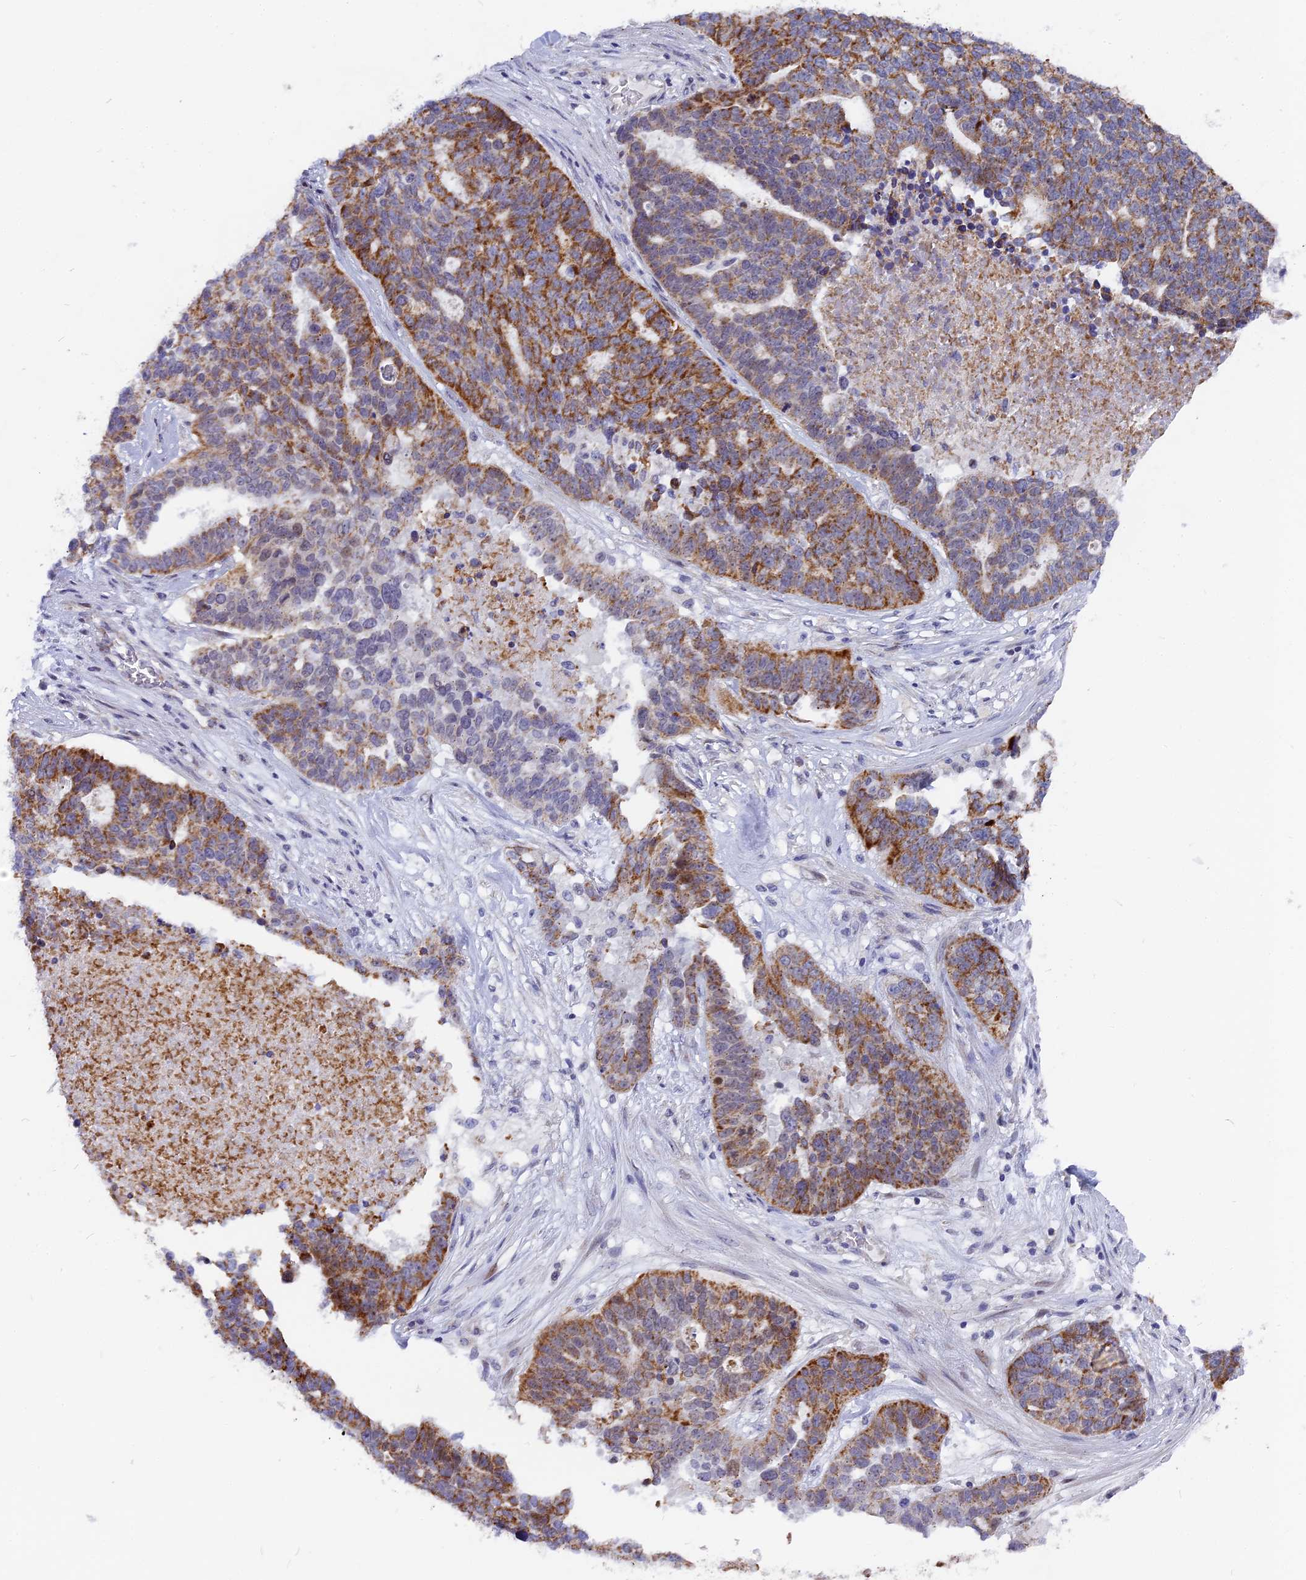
{"staining": {"intensity": "strong", "quantity": "25%-75%", "location": "cytoplasmic/membranous"}, "tissue": "ovarian cancer", "cell_type": "Tumor cells", "image_type": "cancer", "snomed": [{"axis": "morphology", "description": "Cystadenocarcinoma, serous, NOS"}, {"axis": "topography", "description": "Ovary"}], "caption": "Brown immunohistochemical staining in ovarian cancer (serous cystadenocarcinoma) displays strong cytoplasmic/membranous staining in approximately 25%-75% of tumor cells.", "gene": "DTWD1", "patient": {"sex": "female", "age": 59}}